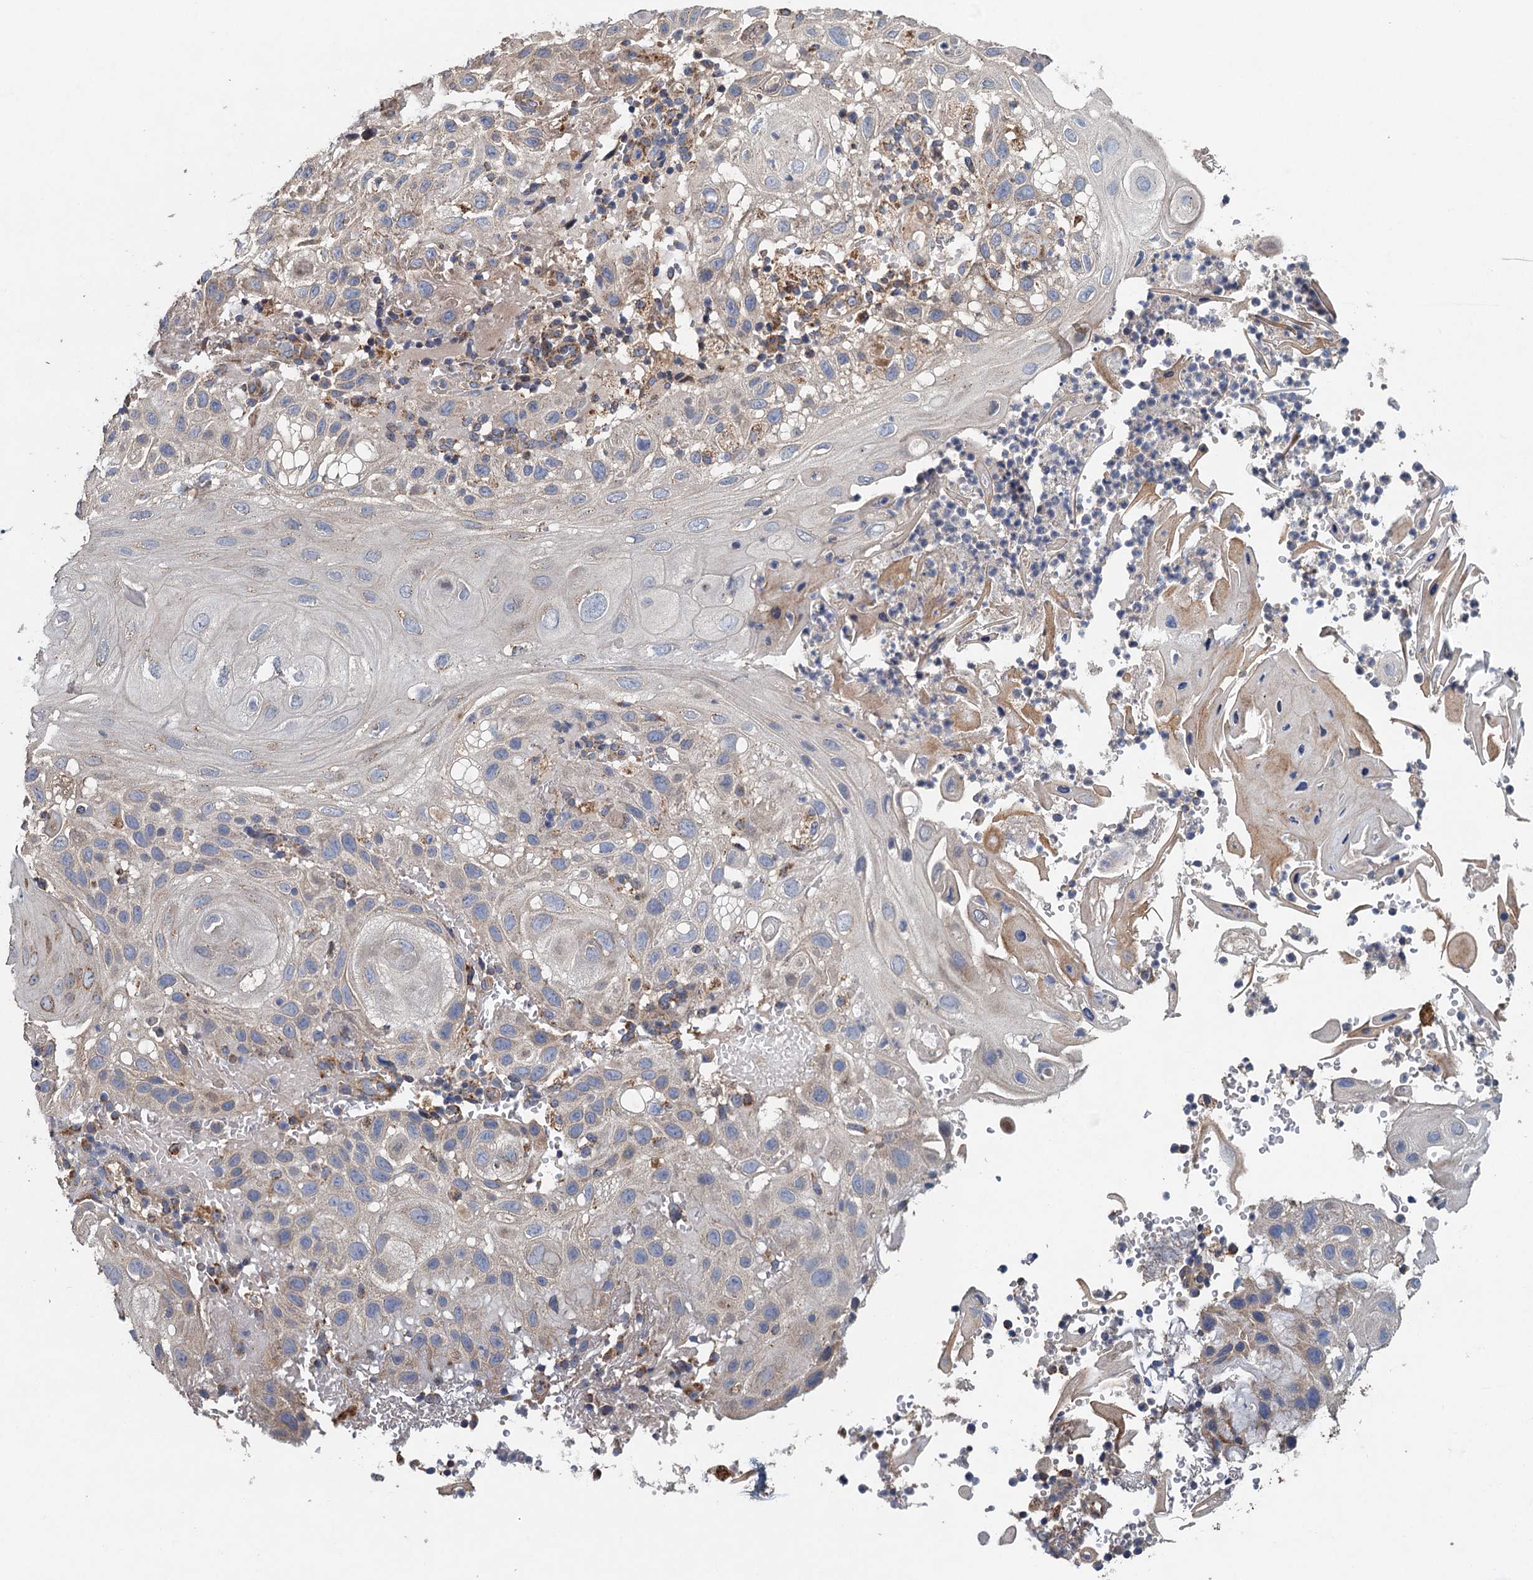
{"staining": {"intensity": "weak", "quantity": "<25%", "location": "cytoplasmic/membranous"}, "tissue": "skin cancer", "cell_type": "Tumor cells", "image_type": "cancer", "snomed": [{"axis": "morphology", "description": "Normal tissue, NOS"}, {"axis": "morphology", "description": "Squamous cell carcinoma, NOS"}, {"axis": "topography", "description": "Skin"}], "caption": "Human skin cancer stained for a protein using IHC displays no expression in tumor cells.", "gene": "BCS1L", "patient": {"sex": "female", "age": 96}}